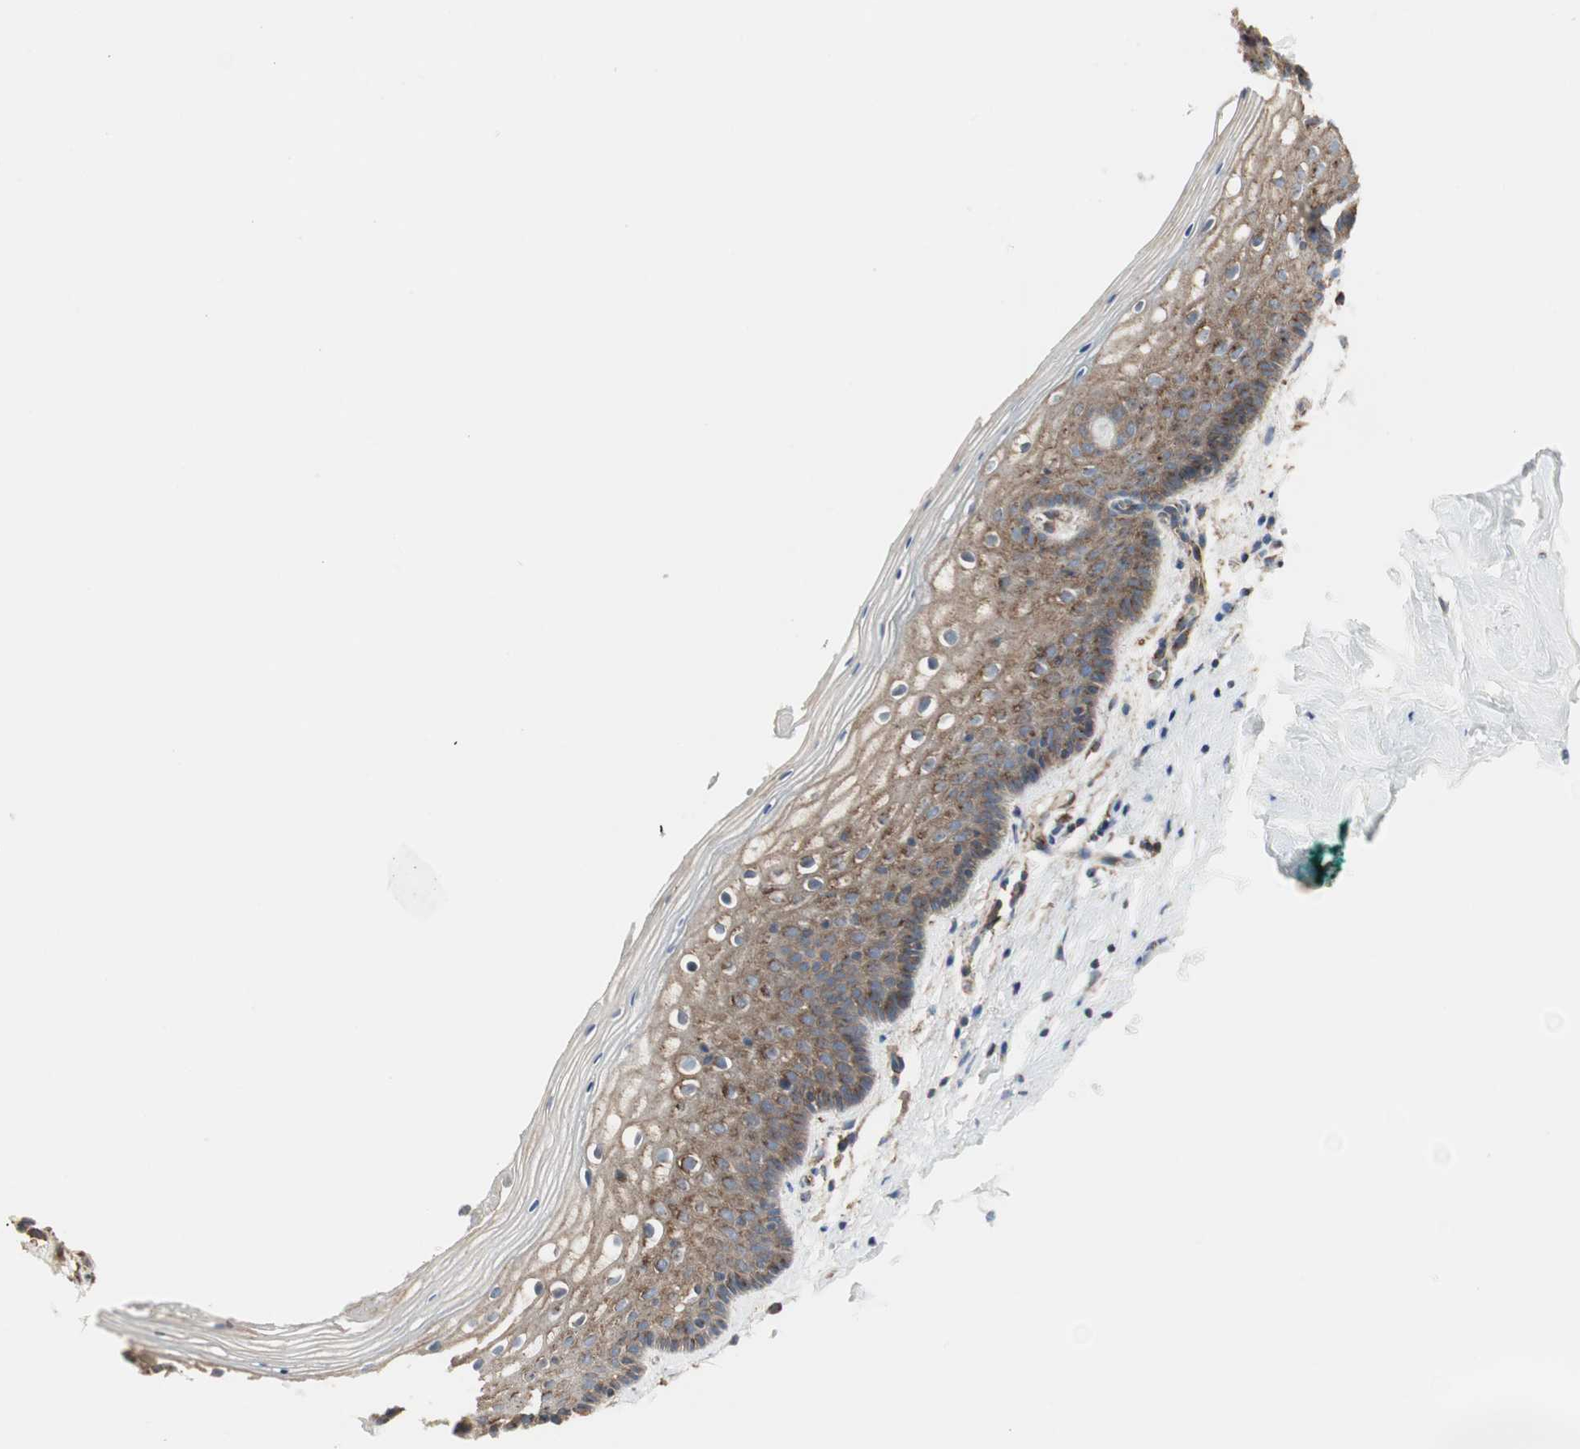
{"staining": {"intensity": "moderate", "quantity": "25%-75%", "location": "cytoplasmic/membranous"}, "tissue": "vagina", "cell_type": "Squamous epithelial cells", "image_type": "normal", "snomed": [{"axis": "morphology", "description": "Normal tissue, NOS"}, {"axis": "topography", "description": "Vagina"}], "caption": "High-power microscopy captured an immunohistochemistry (IHC) photomicrograph of normal vagina, revealing moderate cytoplasmic/membranous staining in approximately 25%-75% of squamous epithelial cells.", "gene": "H6PD", "patient": {"sex": "female", "age": 46}}